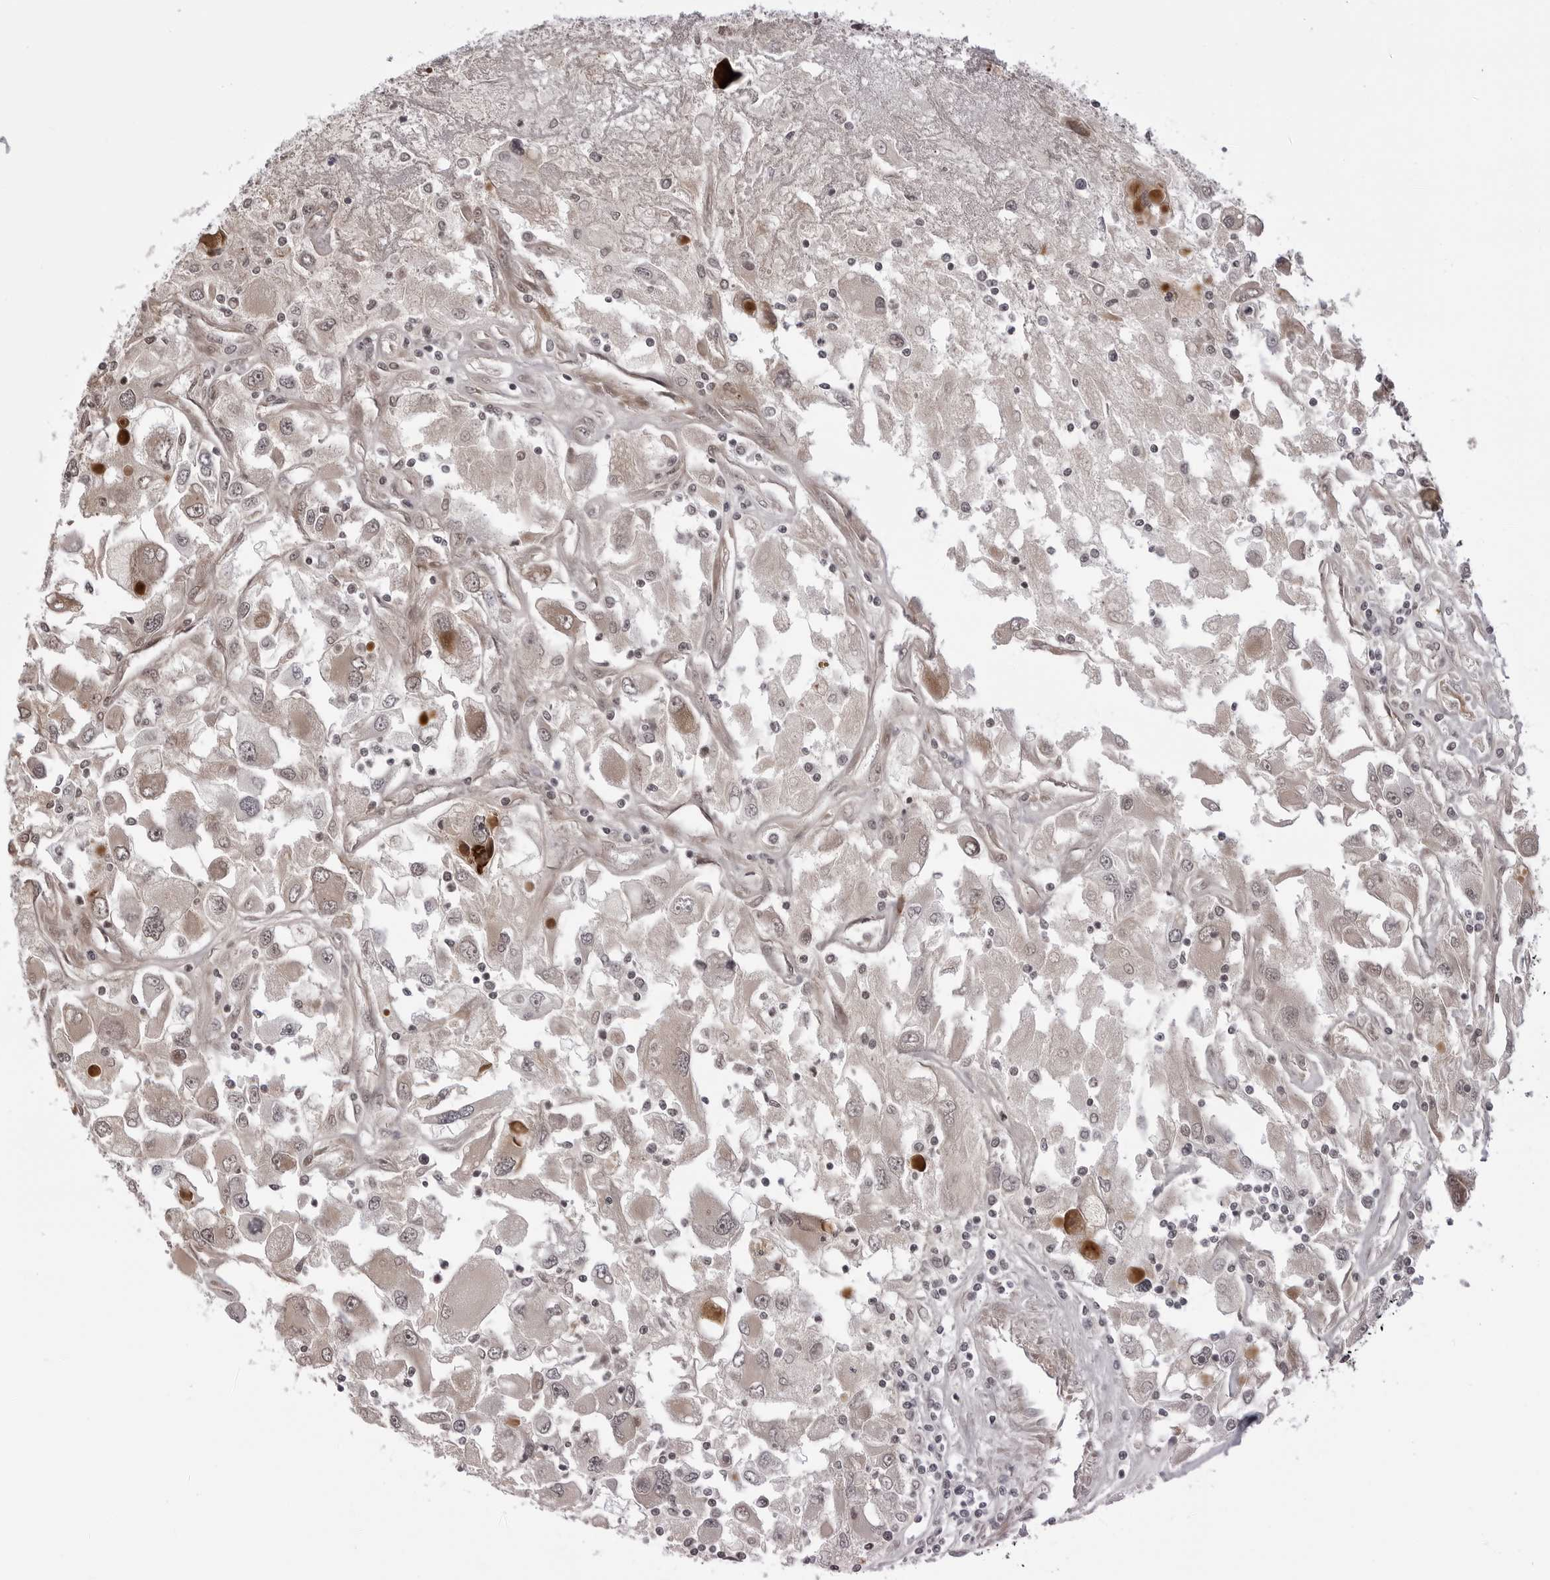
{"staining": {"intensity": "weak", "quantity": "25%-75%", "location": "nuclear"}, "tissue": "renal cancer", "cell_type": "Tumor cells", "image_type": "cancer", "snomed": [{"axis": "morphology", "description": "Adenocarcinoma, NOS"}, {"axis": "topography", "description": "Kidney"}], "caption": "Immunohistochemistry (IHC) of renal cancer (adenocarcinoma) displays low levels of weak nuclear expression in approximately 25%-75% of tumor cells. (DAB (3,3'-diaminobenzidine) IHC, brown staining for protein, blue staining for nuclei).", "gene": "PHF3", "patient": {"sex": "female", "age": 52}}